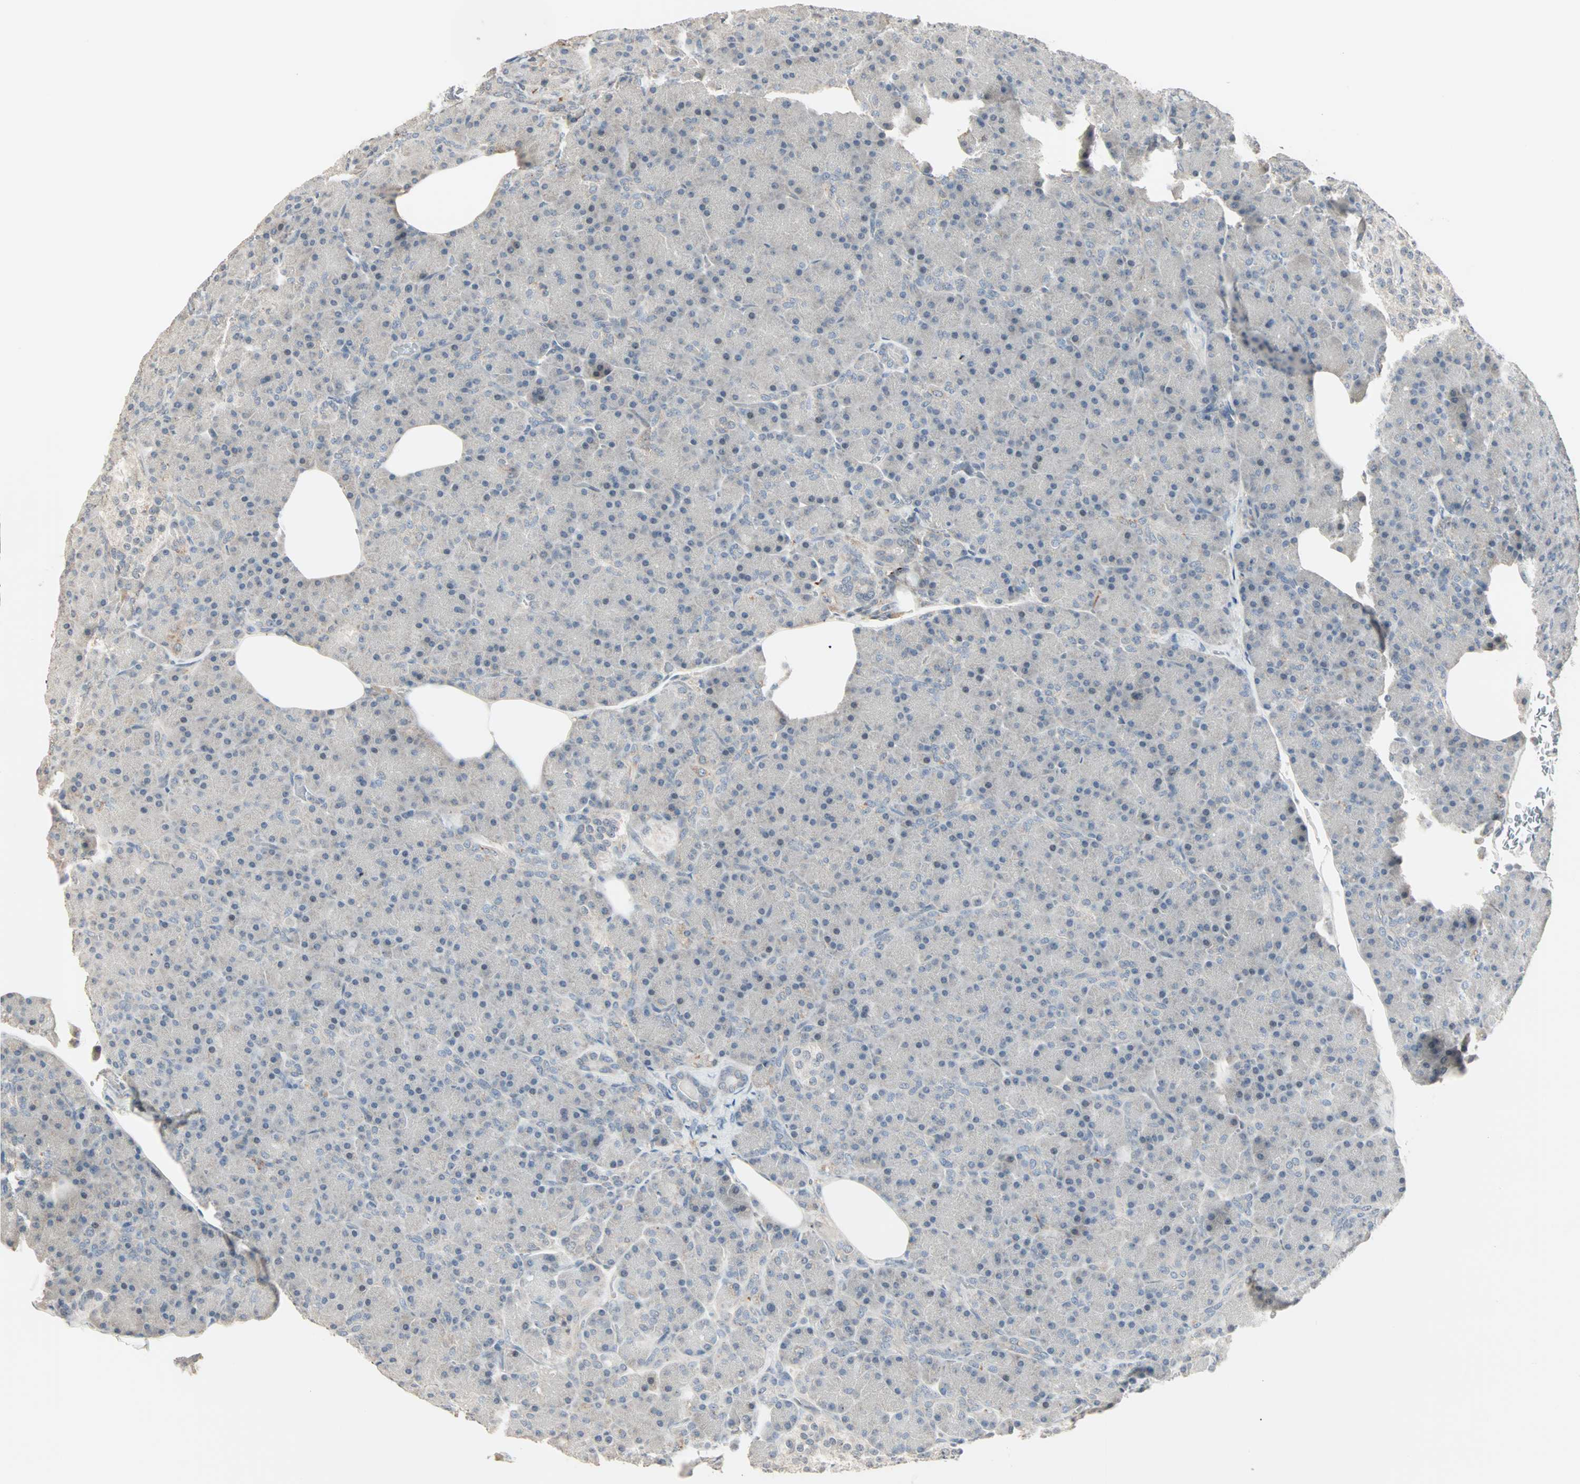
{"staining": {"intensity": "weak", "quantity": "<25%", "location": "cytoplasmic/membranous"}, "tissue": "pancreas", "cell_type": "Exocrine glandular cells", "image_type": "normal", "snomed": [{"axis": "morphology", "description": "Normal tissue, NOS"}, {"axis": "topography", "description": "Pancreas"}], "caption": "DAB (3,3'-diaminobenzidine) immunohistochemical staining of normal pancreas exhibits no significant staining in exocrine glandular cells. (Brightfield microscopy of DAB (3,3'-diaminobenzidine) immunohistochemistry (IHC) at high magnification).", "gene": "KDM4A", "patient": {"sex": "female", "age": 43}}